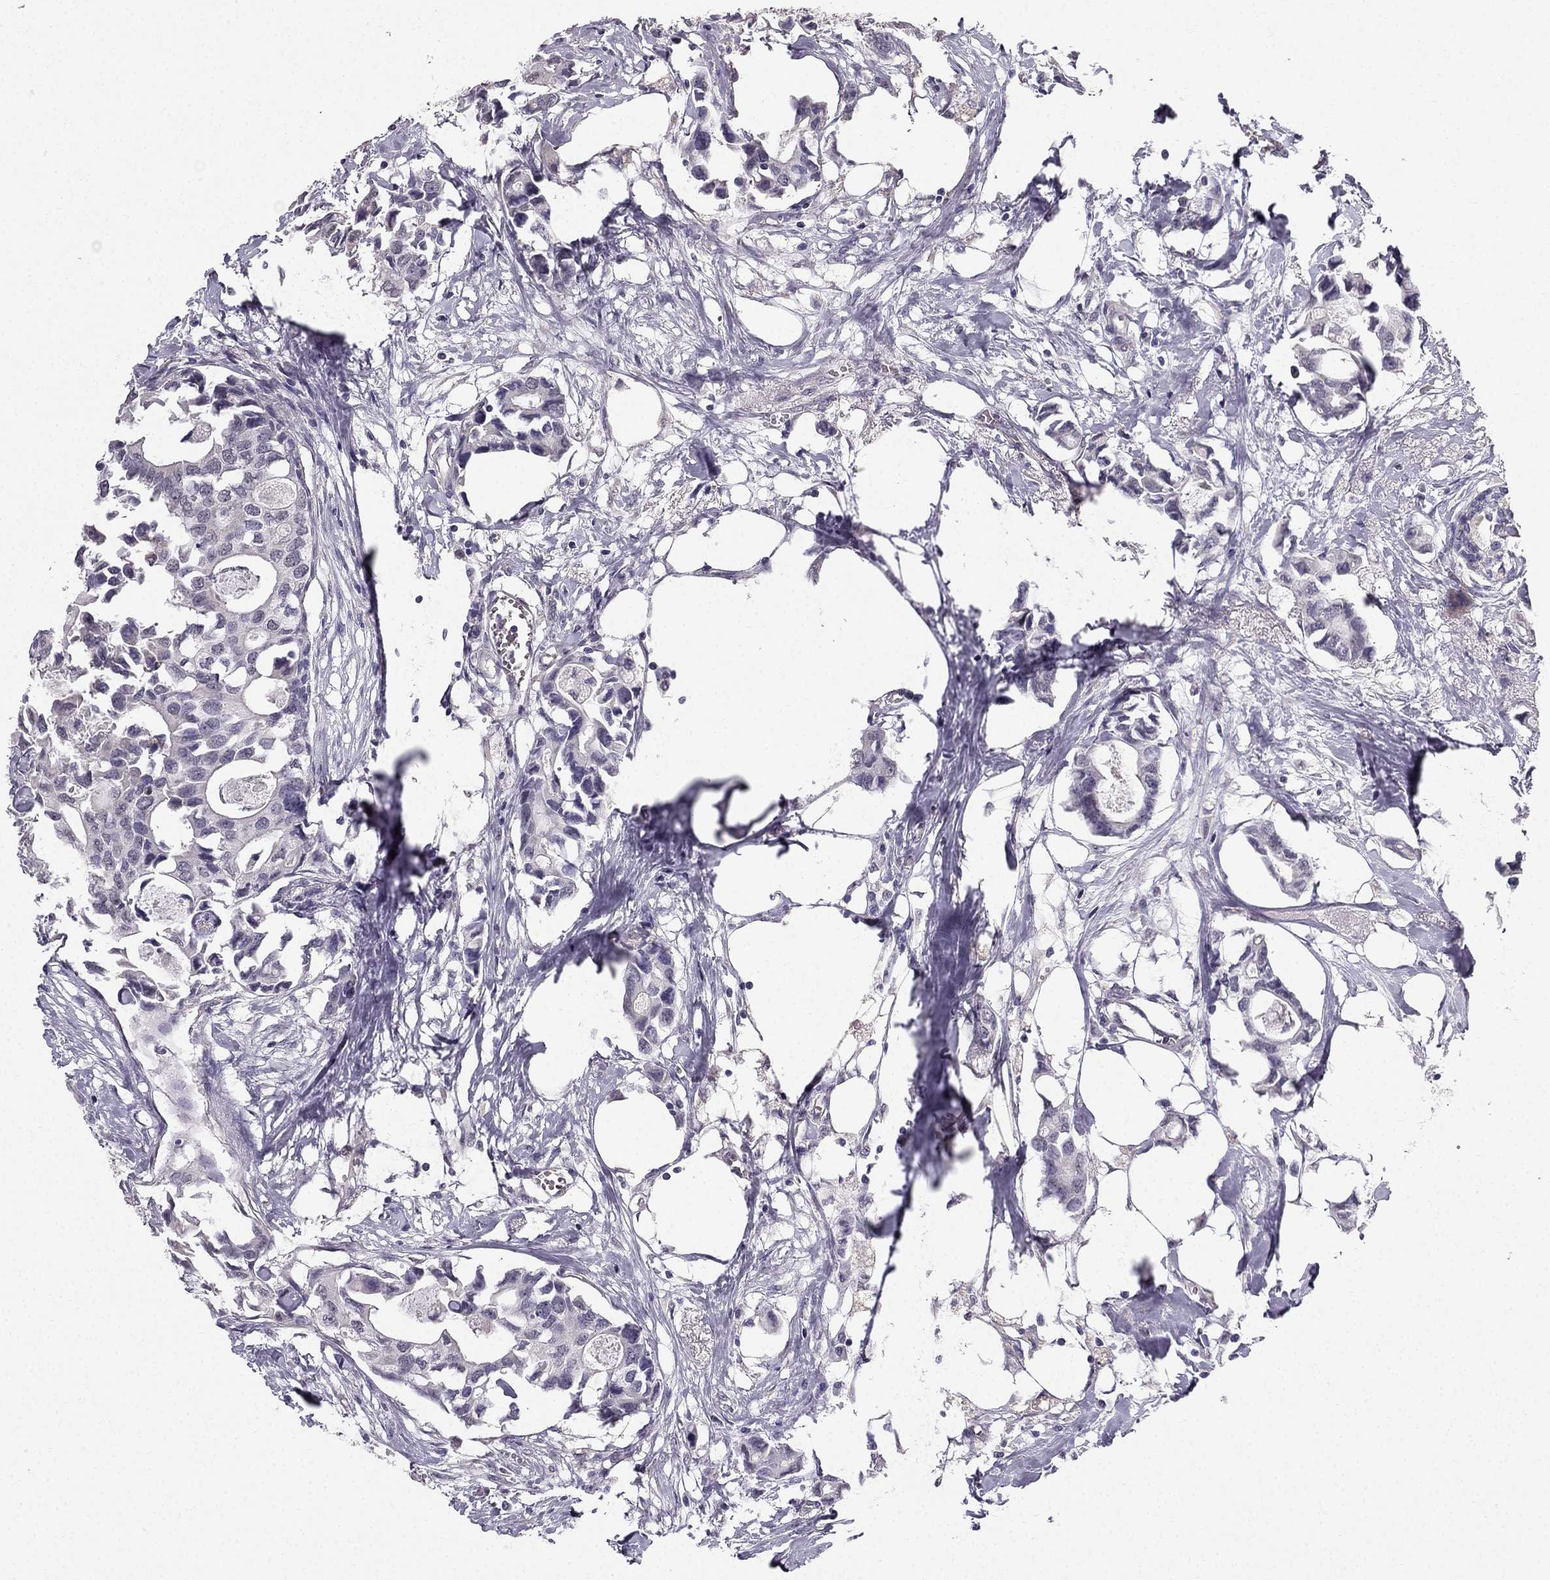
{"staining": {"intensity": "negative", "quantity": "none", "location": "none"}, "tissue": "breast cancer", "cell_type": "Tumor cells", "image_type": "cancer", "snomed": [{"axis": "morphology", "description": "Duct carcinoma"}, {"axis": "topography", "description": "Breast"}], "caption": "Tumor cells are negative for protein expression in human breast invasive ductal carcinoma.", "gene": "TSPYL5", "patient": {"sex": "female", "age": 83}}